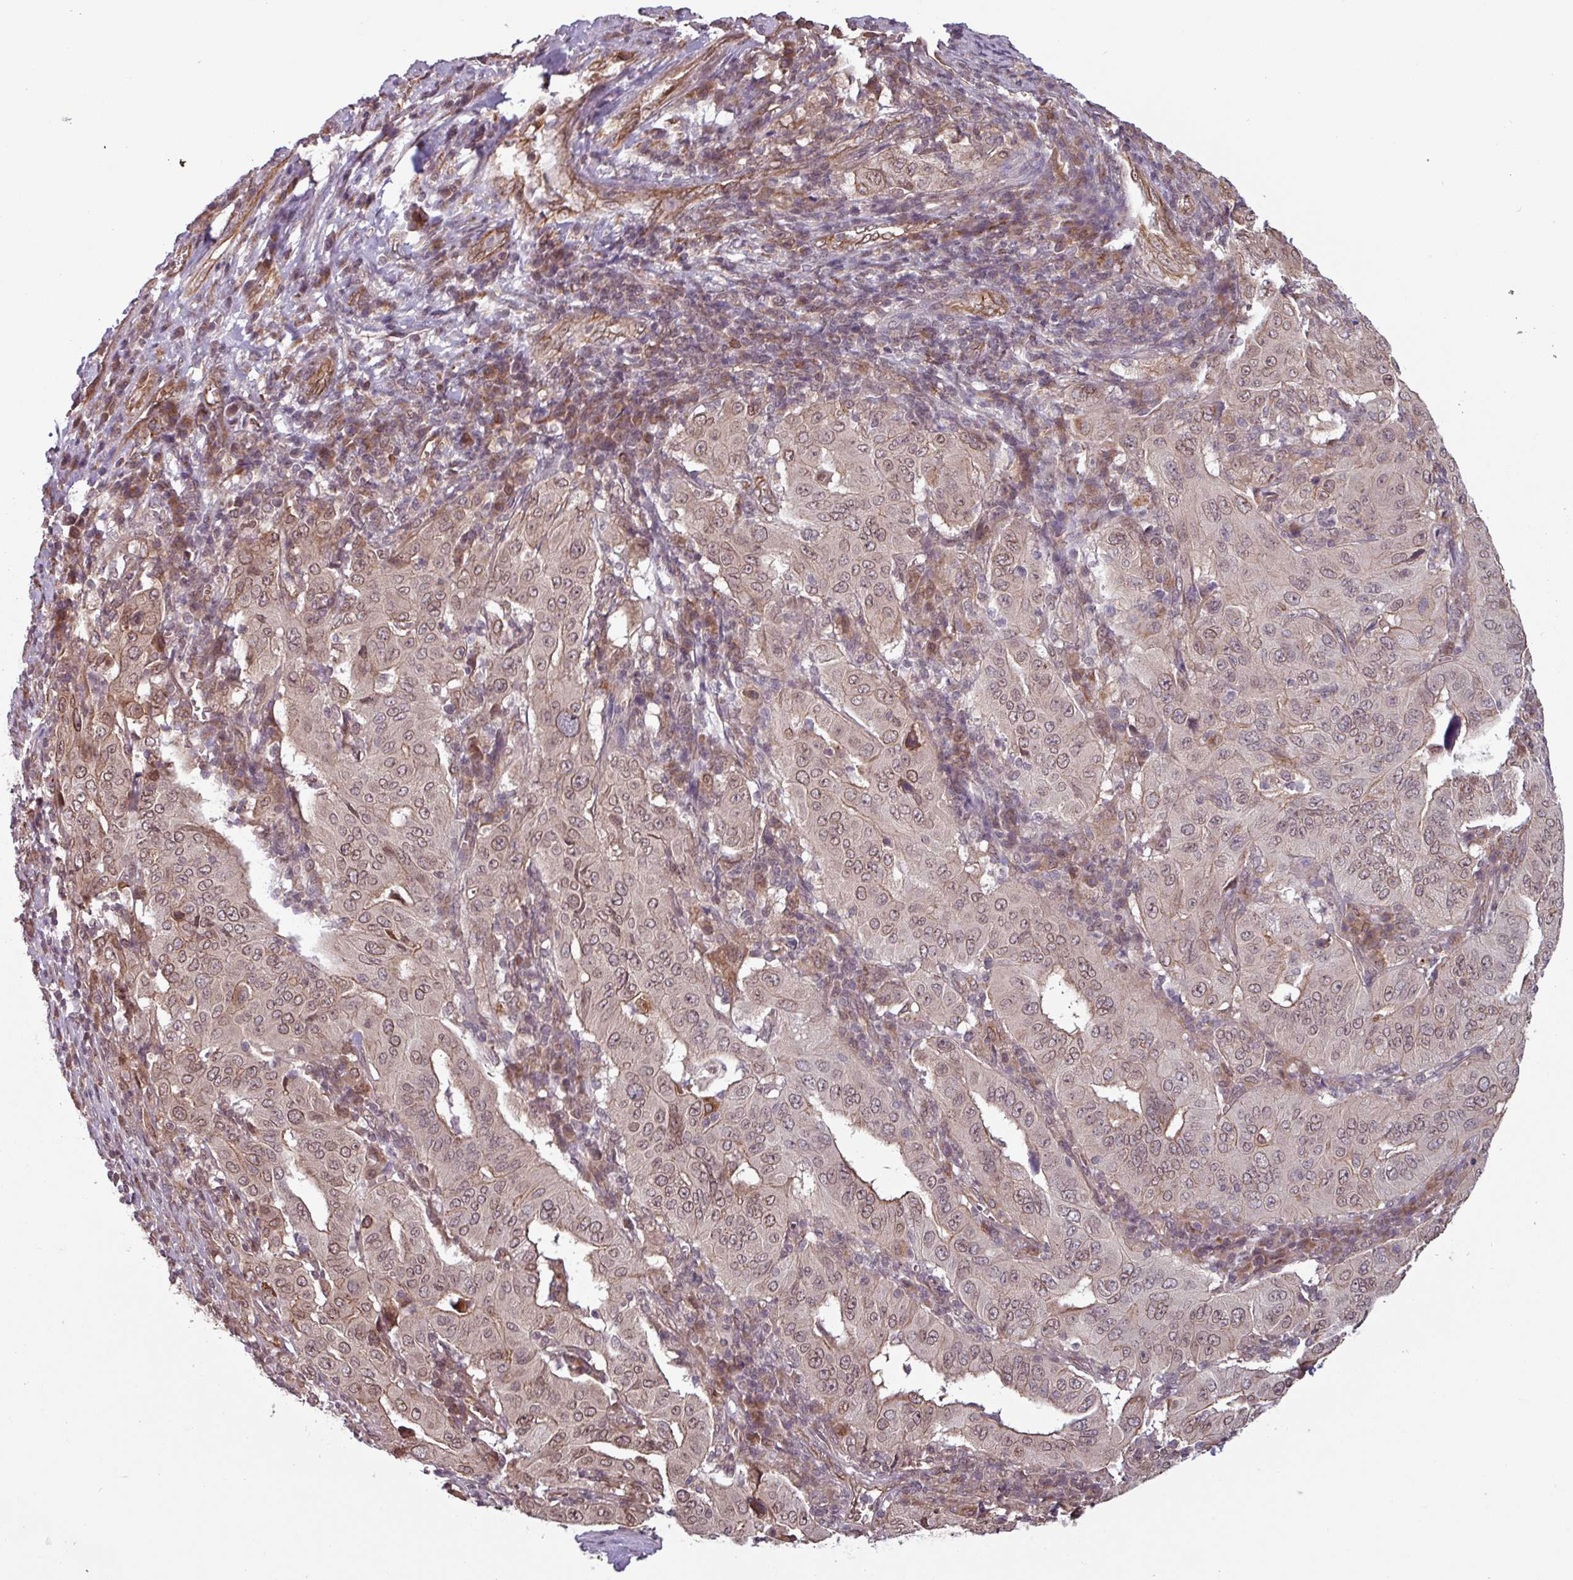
{"staining": {"intensity": "weak", "quantity": "25%-75%", "location": "cytoplasmic/membranous,nuclear"}, "tissue": "pancreatic cancer", "cell_type": "Tumor cells", "image_type": "cancer", "snomed": [{"axis": "morphology", "description": "Adenocarcinoma, NOS"}, {"axis": "topography", "description": "Pancreas"}], "caption": "Pancreatic cancer (adenocarcinoma) tissue exhibits weak cytoplasmic/membranous and nuclear expression in approximately 25%-75% of tumor cells The staining was performed using DAB, with brown indicating positive protein expression. Nuclei are stained blue with hematoxylin.", "gene": "RBM4B", "patient": {"sex": "male", "age": 63}}